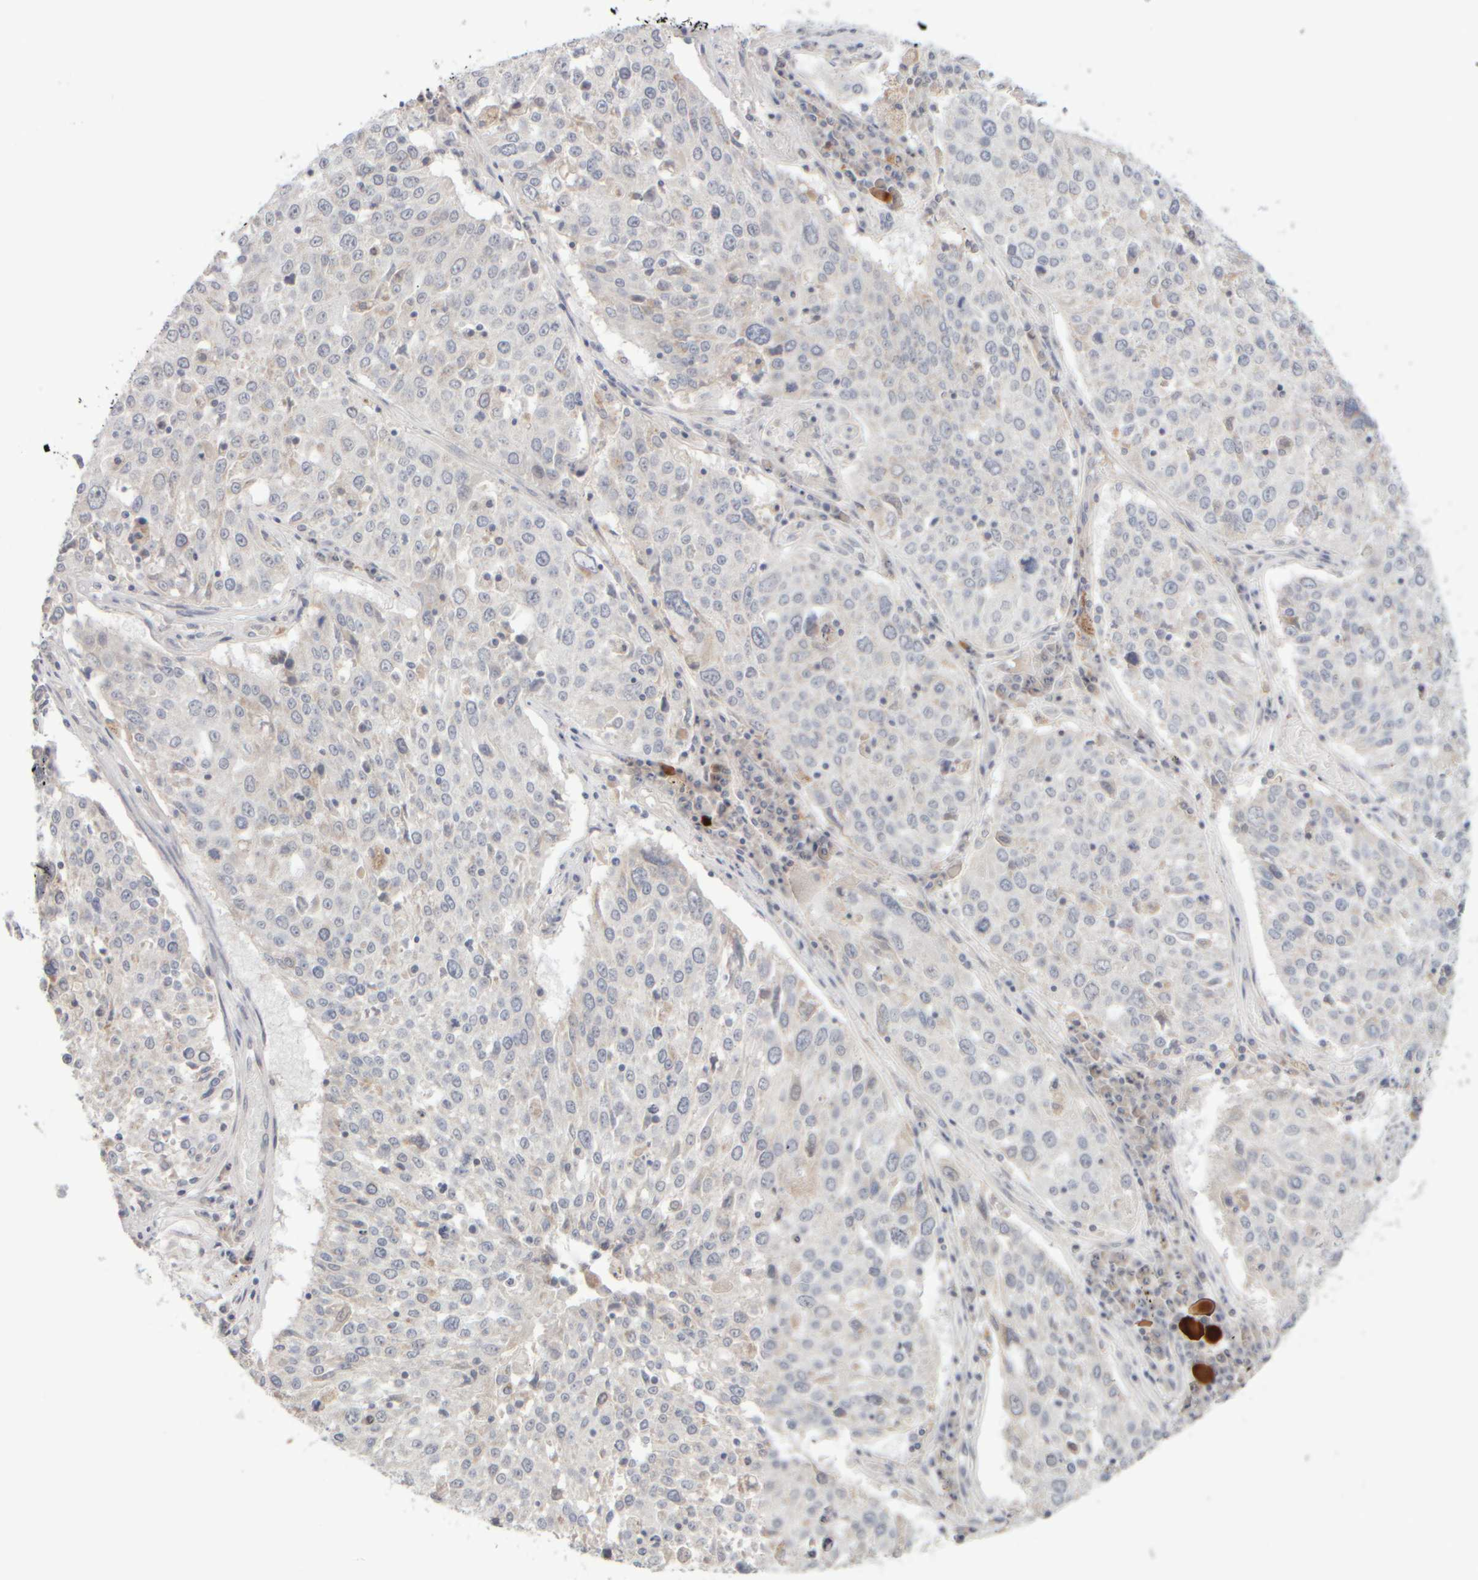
{"staining": {"intensity": "negative", "quantity": "none", "location": "none"}, "tissue": "lung cancer", "cell_type": "Tumor cells", "image_type": "cancer", "snomed": [{"axis": "morphology", "description": "Squamous cell carcinoma, NOS"}, {"axis": "topography", "description": "Lung"}], "caption": "Tumor cells are negative for protein expression in human lung squamous cell carcinoma.", "gene": "ZNF112", "patient": {"sex": "male", "age": 65}}